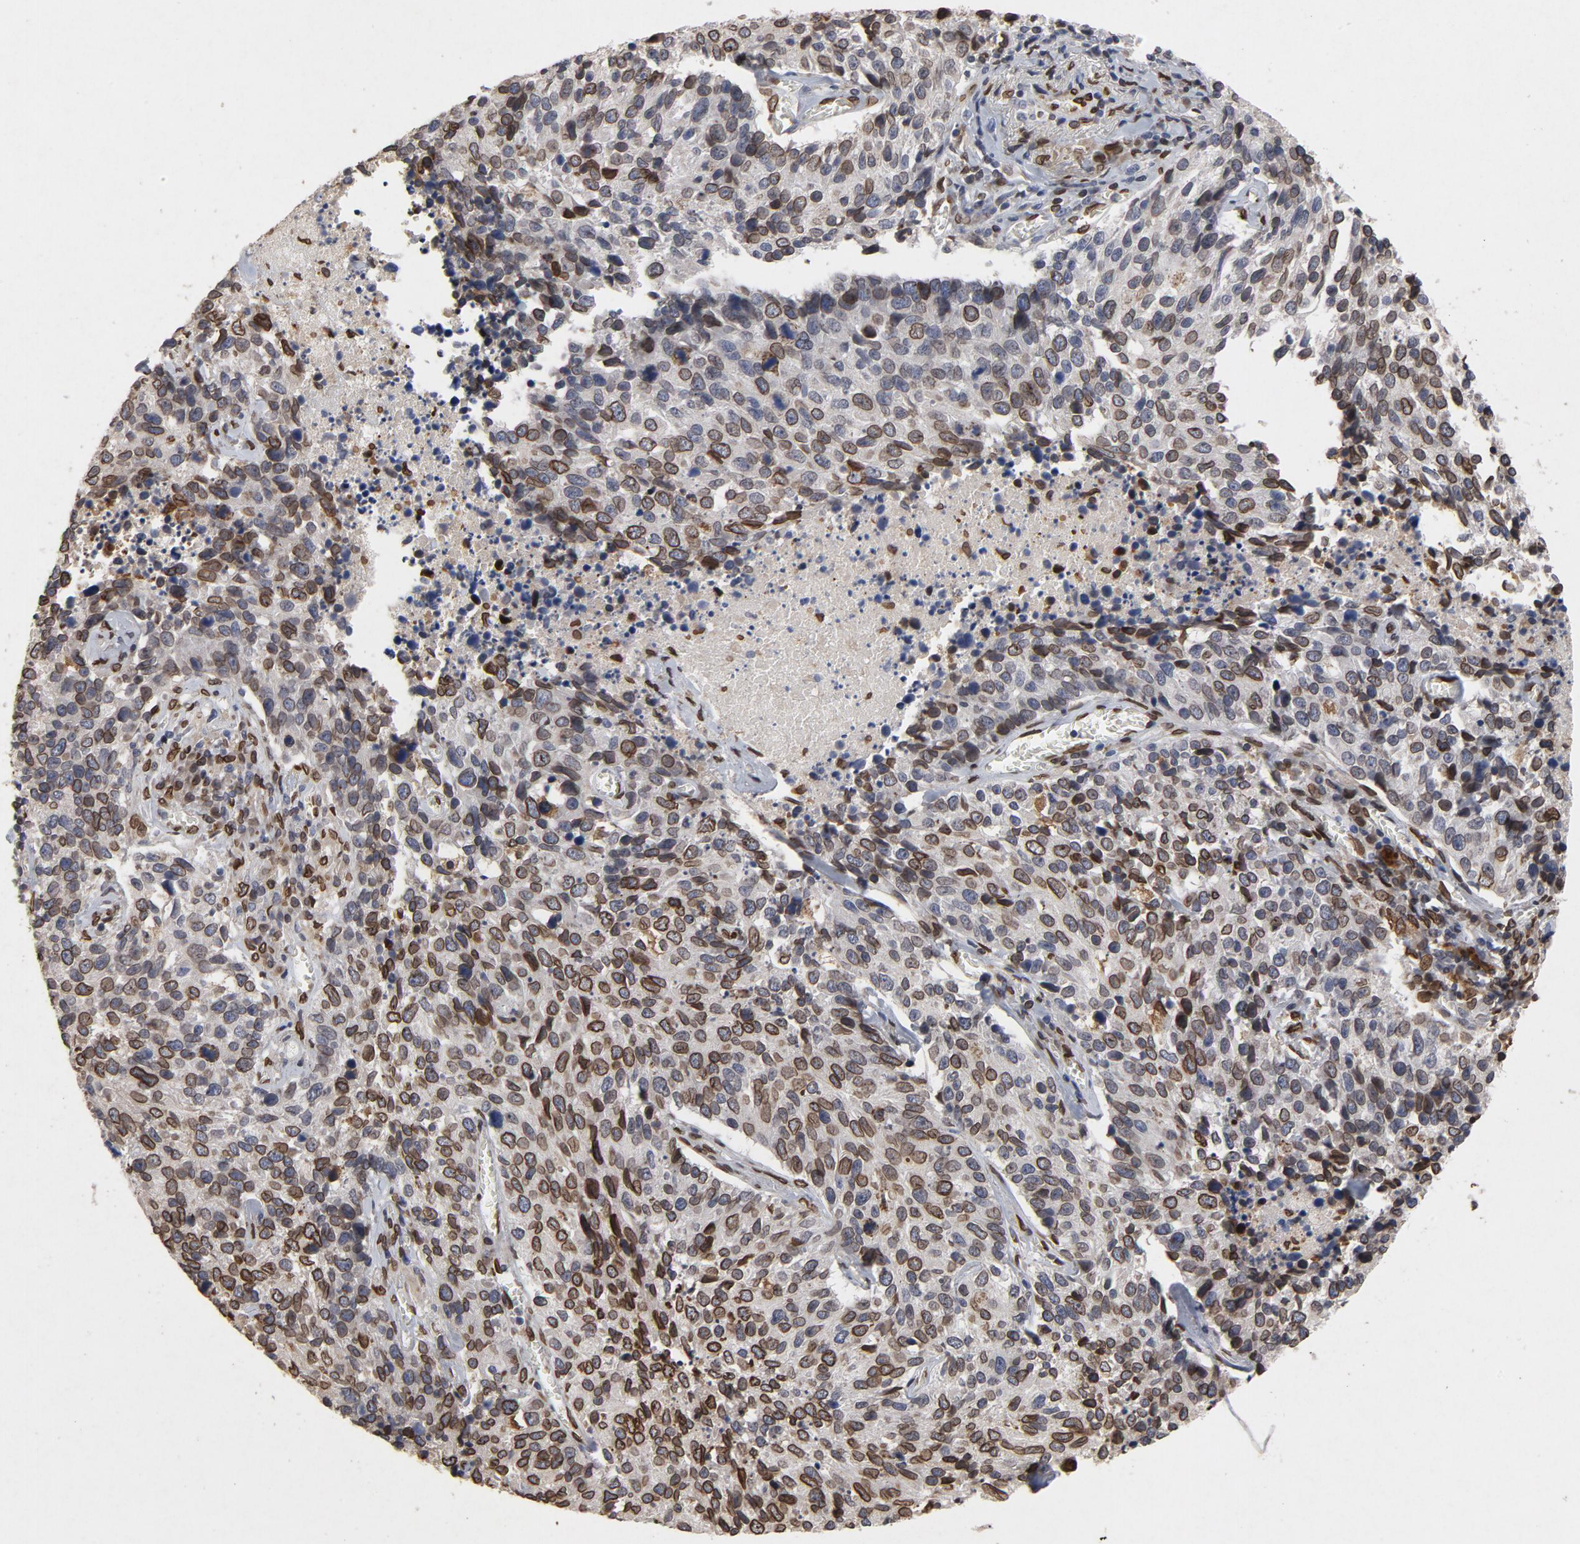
{"staining": {"intensity": "strong", "quantity": "25%-75%", "location": "cytoplasmic/membranous,nuclear"}, "tissue": "lung cancer", "cell_type": "Tumor cells", "image_type": "cancer", "snomed": [{"axis": "morphology", "description": "Neoplasm, malignant, NOS"}, {"axis": "topography", "description": "Lung"}], "caption": "Tumor cells exhibit strong cytoplasmic/membranous and nuclear staining in about 25%-75% of cells in lung cancer. The staining was performed using DAB, with brown indicating positive protein expression. Nuclei are stained blue with hematoxylin.", "gene": "LMNA", "patient": {"sex": "female", "age": 76}}